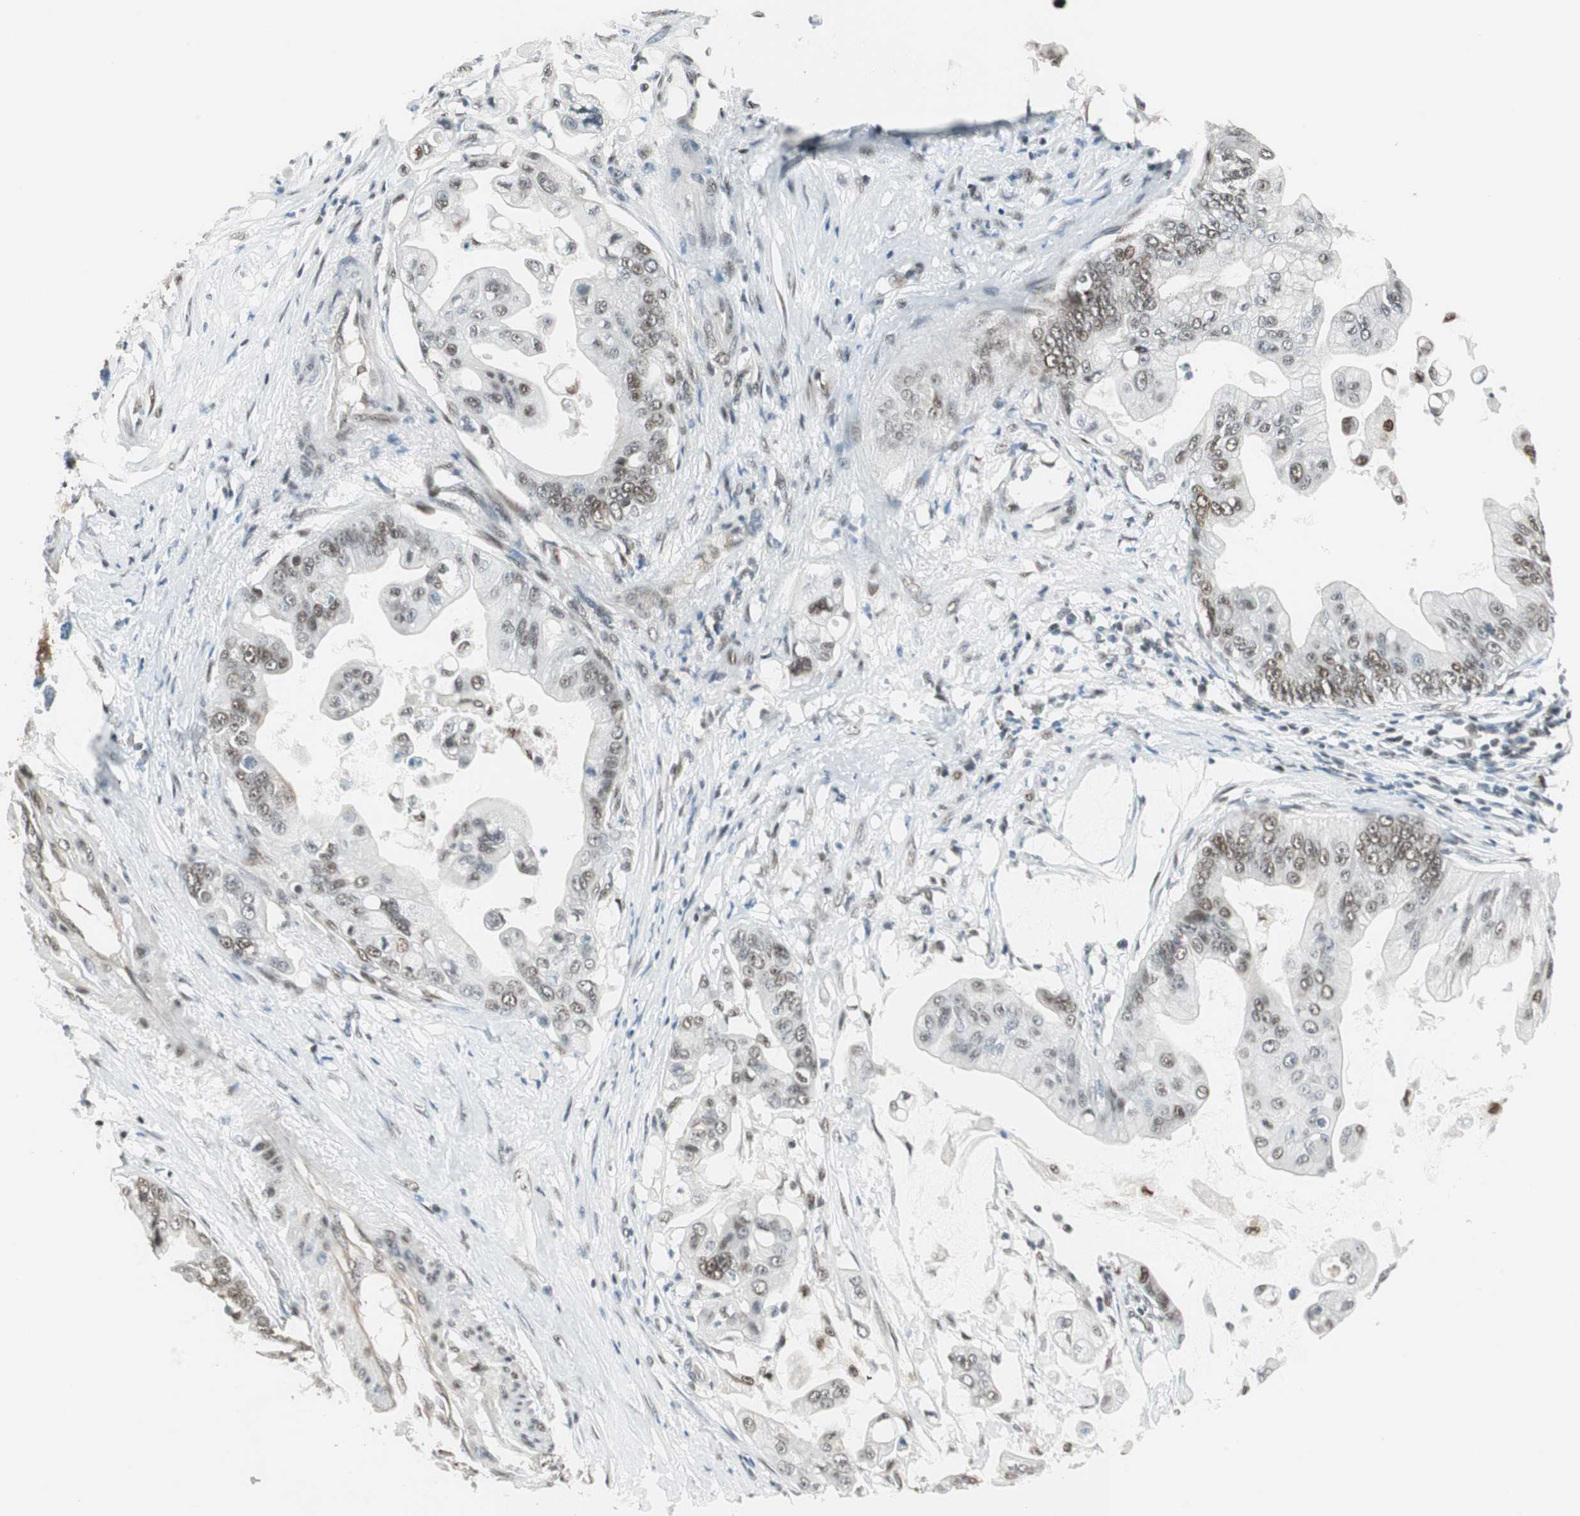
{"staining": {"intensity": "moderate", "quantity": ">75%", "location": "nuclear"}, "tissue": "pancreatic cancer", "cell_type": "Tumor cells", "image_type": "cancer", "snomed": [{"axis": "morphology", "description": "Adenocarcinoma, NOS"}, {"axis": "topography", "description": "Pancreas"}], "caption": "Pancreatic cancer (adenocarcinoma) was stained to show a protein in brown. There is medium levels of moderate nuclear expression in about >75% of tumor cells.", "gene": "ZBTB17", "patient": {"sex": "female", "age": 75}}